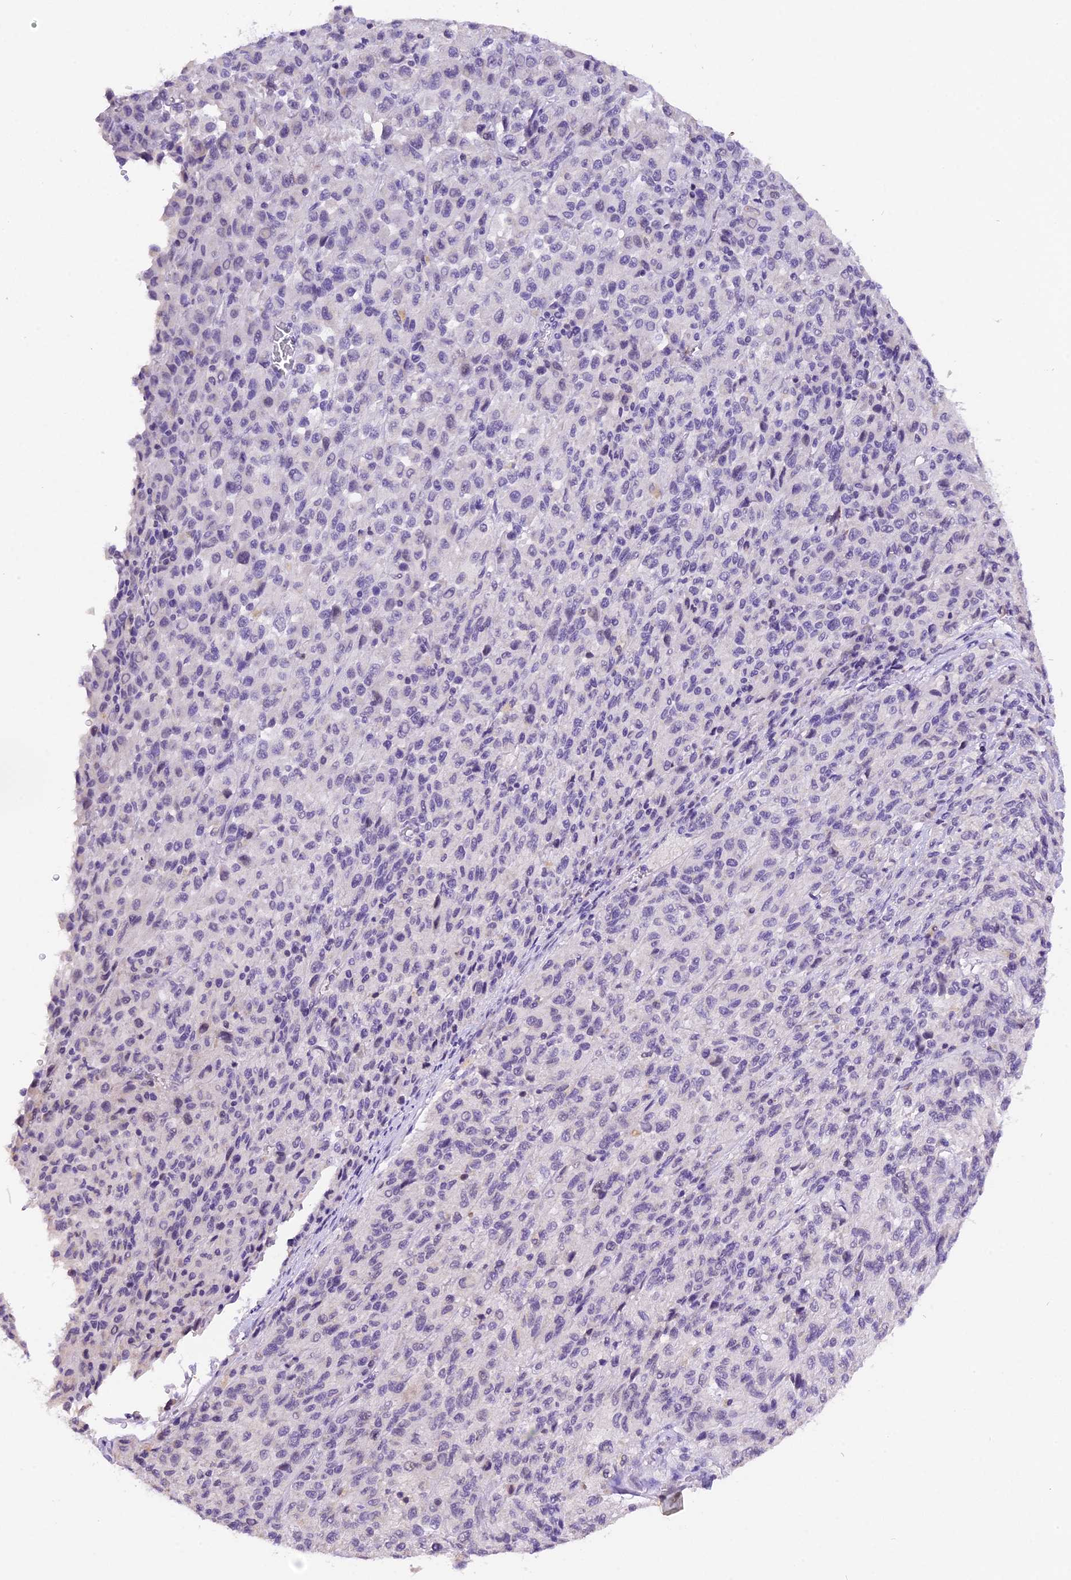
{"staining": {"intensity": "negative", "quantity": "none", "location": "none"}, "tissue": "melanoma", "cell_type": "Tumor cells", "image_type": "cancer", "snomed": [{"axis": "morphology", "description": "Malignant melanoma, Metastatic site"}, {"axis": "topography", "description": "Lung"}], "caption": "Tumor cells show no significant protein expression in melanoma.", "gene": "AHSP", "patient": {"sex": "male", "age": 64}}